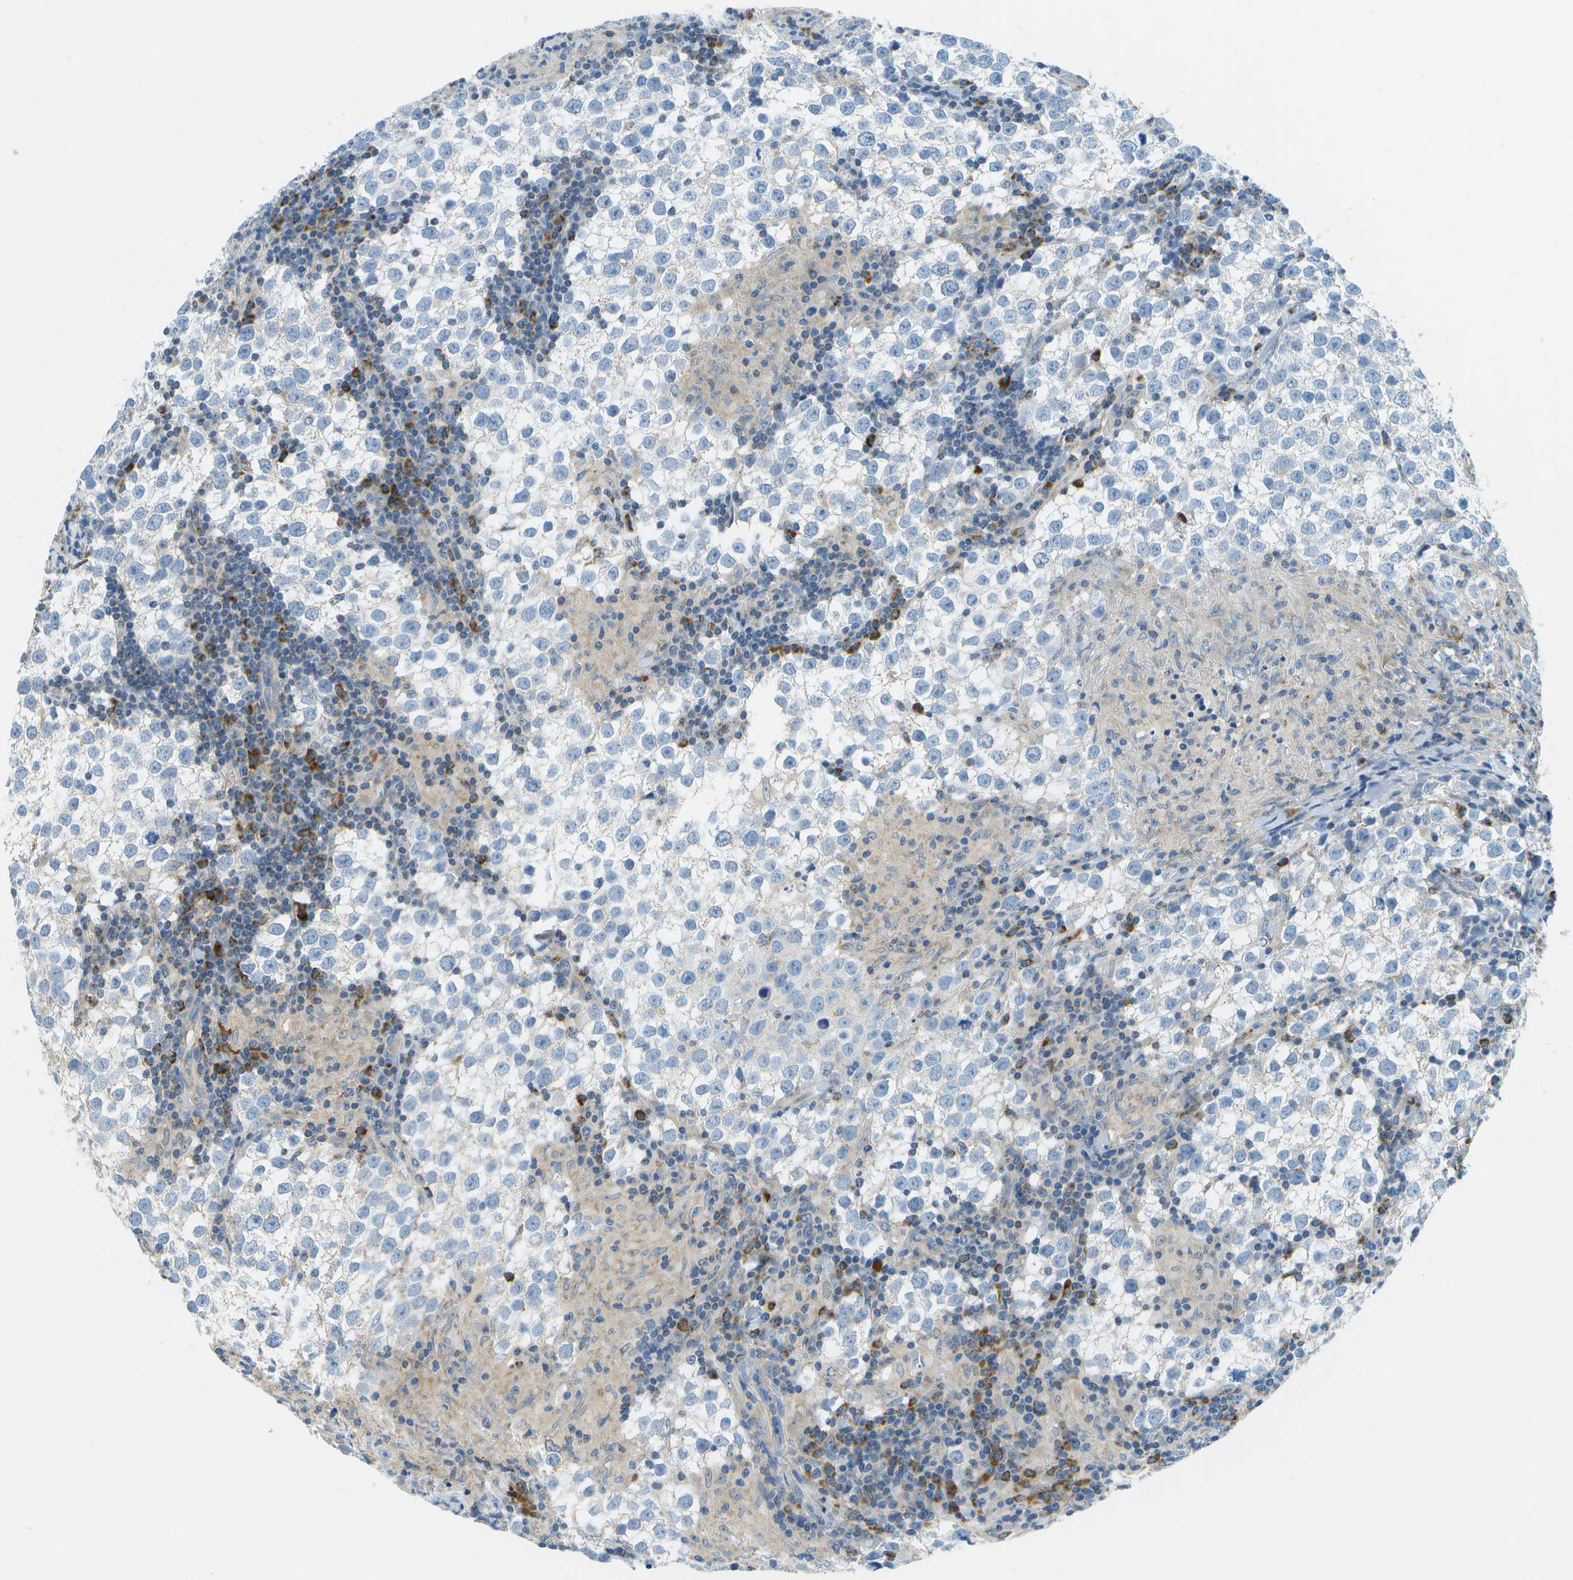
{"staining": {"intensity": "negative", "quantity": "none", "location": "none"}, "tissue": "testis cancer", "cell_type": "Tumor cells", "image_type": "cancer", "snomed": [{"axis": "morphology", "description": "Seminoma, NOS"}, {"axis": "morphology", "description": "Carcinoma, Embryonal, NOS"}, {"axis": "topography", "description": "Testis"}], "caption": "Testis cancer was stained to show a protein in brown. There is no significant positivity in tumor cells.", "gene": "PTGIS", "patient": {"sex": "male", "age": 36}}